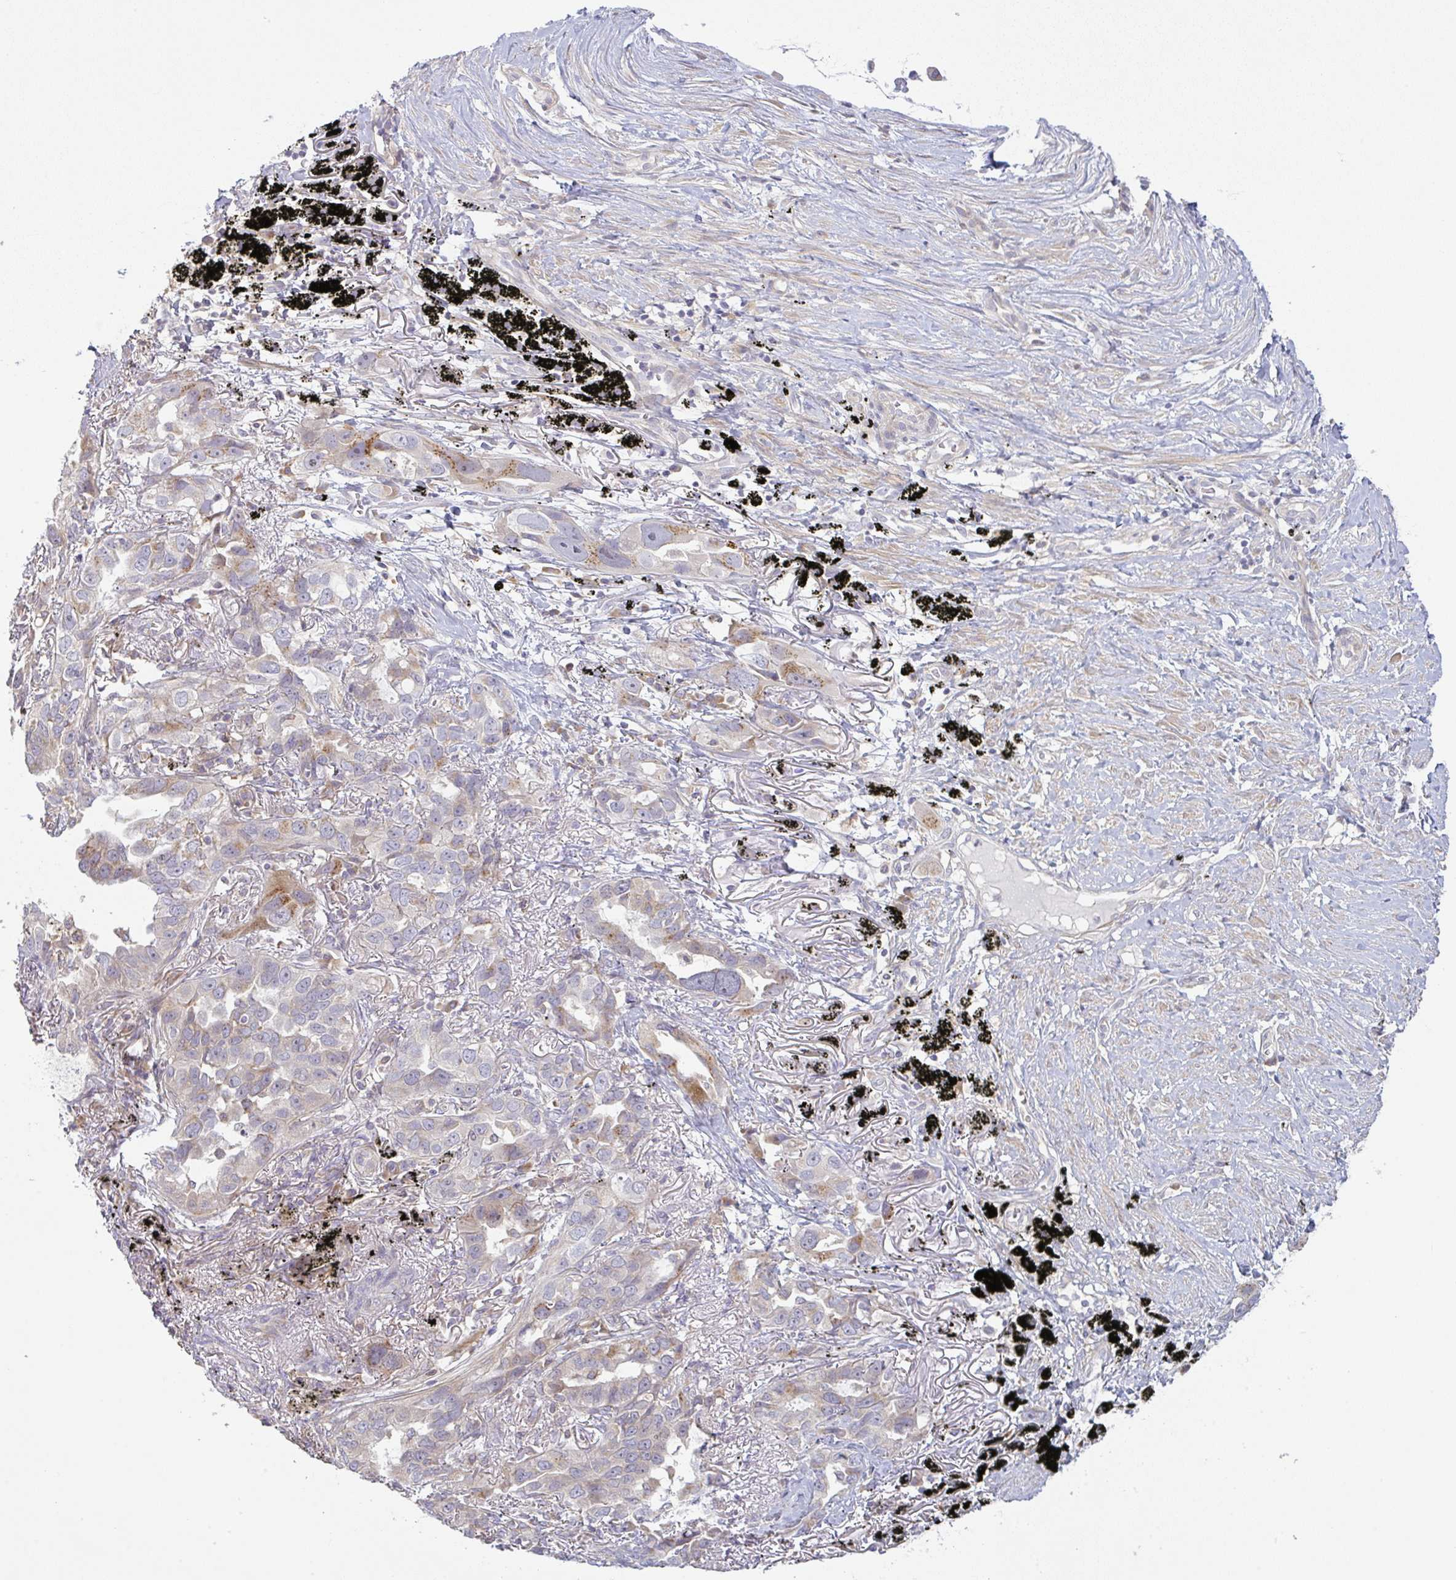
{"staining": {"intensity": "moderate", "quantity": "<25%", "location": "cytoplasmic/membranous"}, "tissue": "lung cancer", "cell_type": "Tumor cells", "image_type": "cancer", "snomed": [{"axis": "morphology", "description": "Adenocarcinoma, NOS"}, {"axis": "topography", "description": "Lung"}], "caption": "Lung cancer (adenocarcinoma) tissue shows moderate cytoplasmic/membranous positivity in approximately <25% of tumor cells, visualized by immunohistochemistry.", "gene": "MOB1A", "patient": {"sex": "male", "age": 67}}